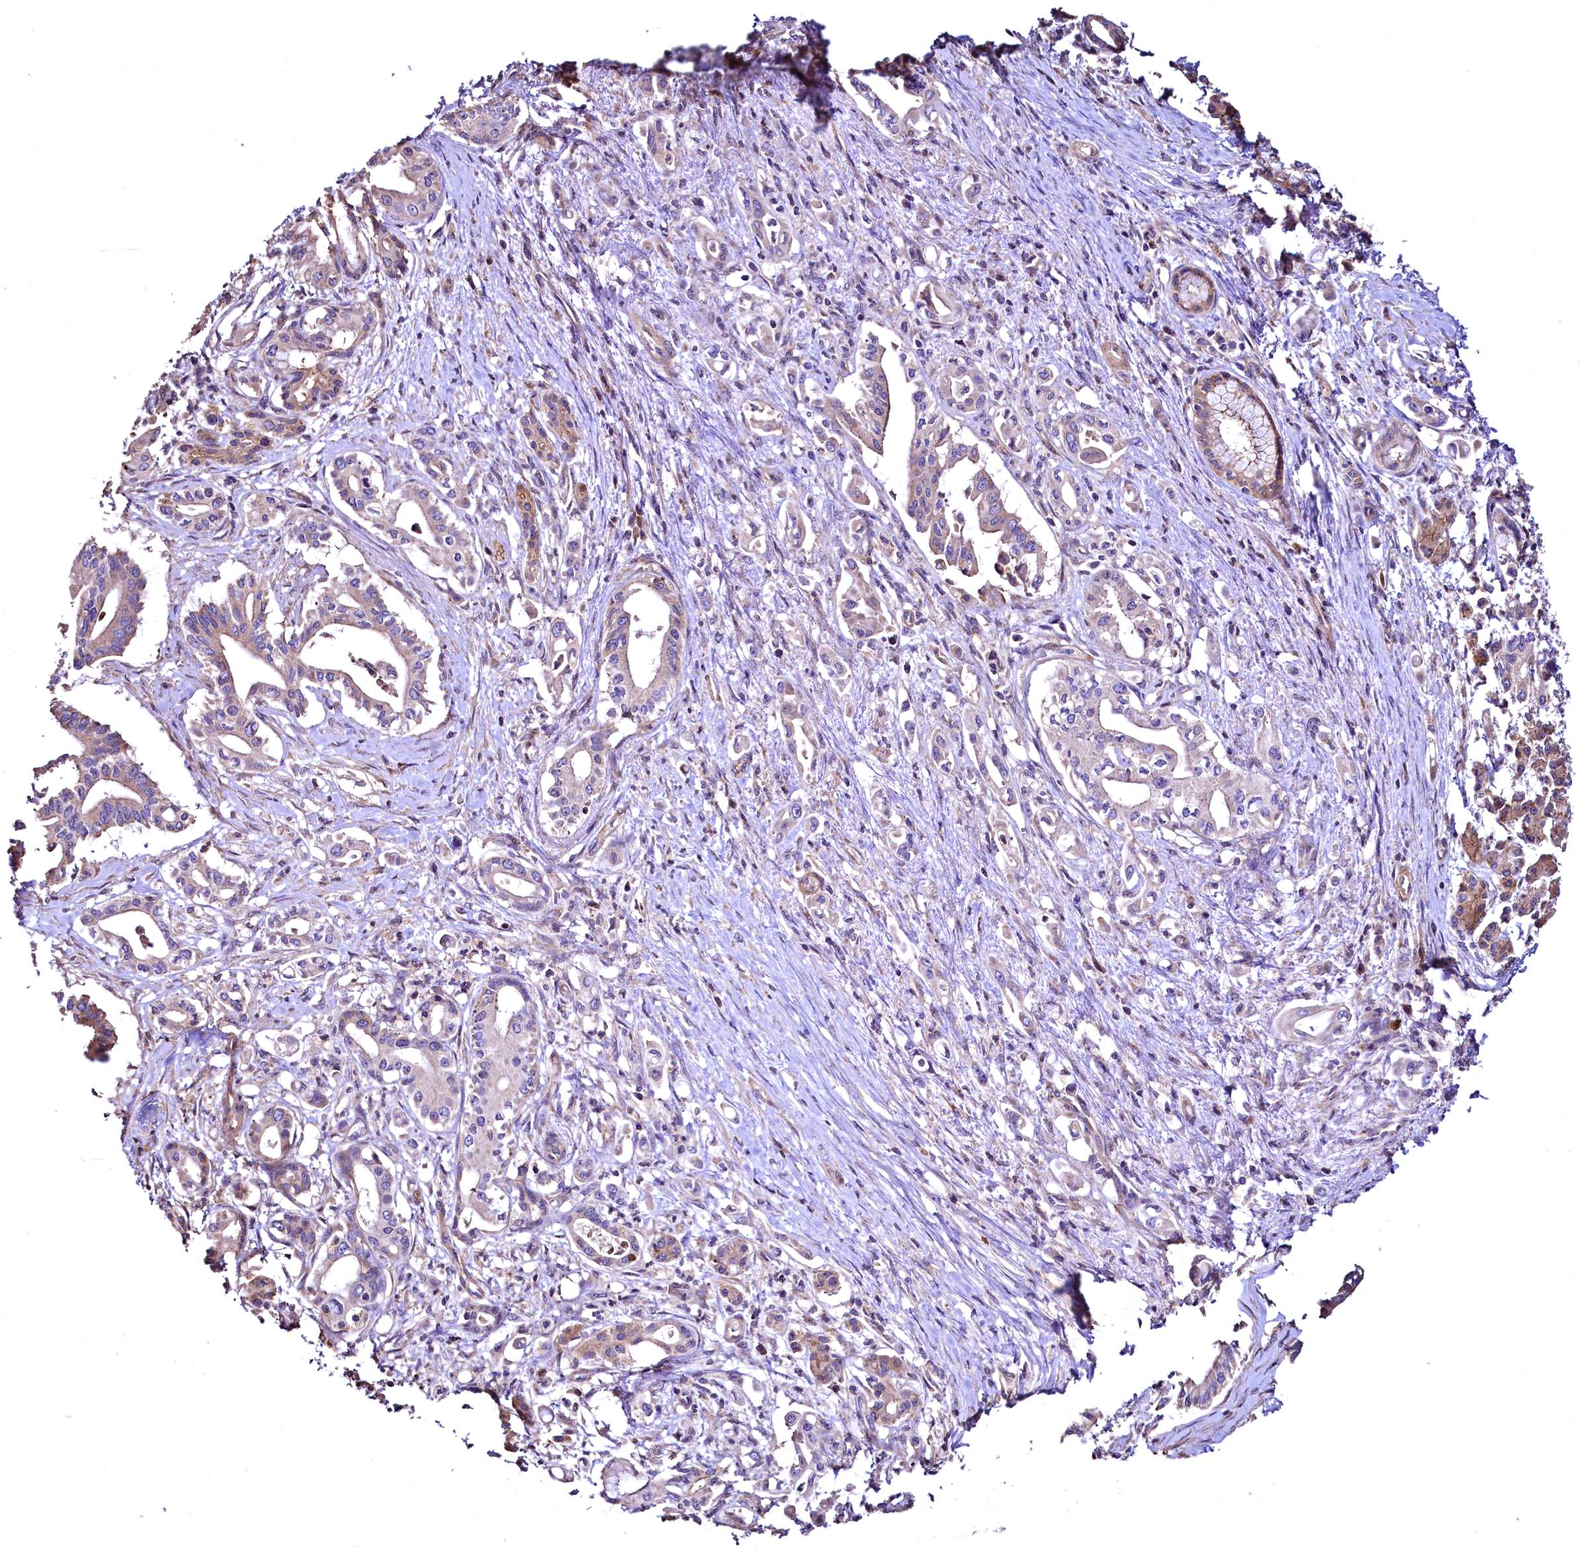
{"staining": {"intensity": "moderate", "quantity": ">75%", "location": "cytoplasmic/membranous"}, "tissue": "pancreatic cancer", "cell_type": "Tumor cells", "image_type": "cancer", "snomed": [{"axis": "morphology", "description": "Adenocarcinoma, NOS"}, {"axis": "topography", "description": "Pancreas"}], "caption": "IHC photomicrograph of human pancreatic cancer stained for a protein (brown), which displays medium levels of moderate cytoplasmic/membranous staining in about >75% of tumor cells.", "gene": "TBCEL", "patient": {"sex": "female", "age": 77}}